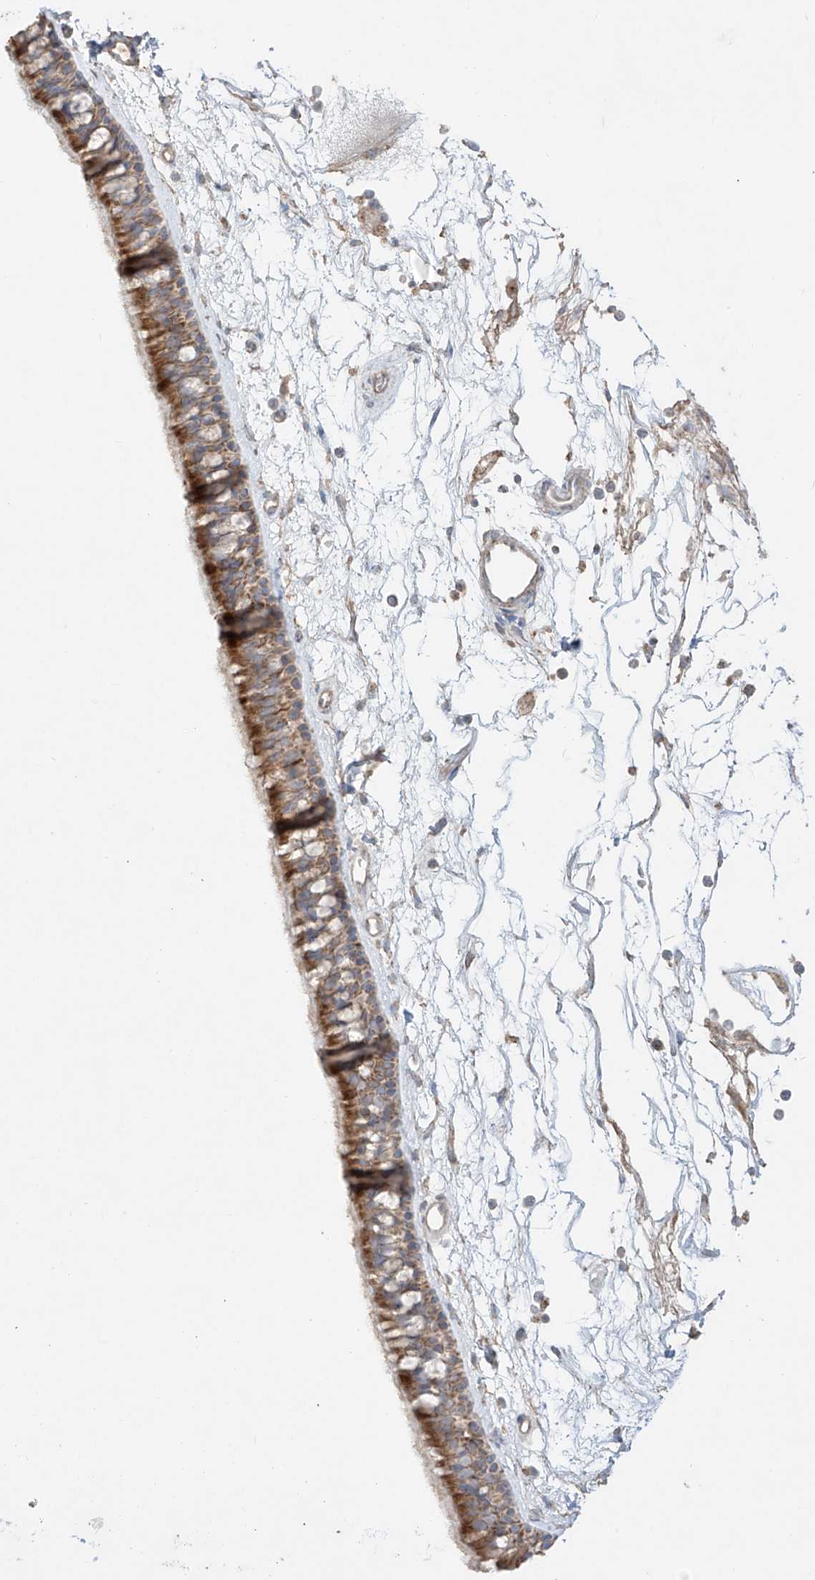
{"staining": {"intensity": "moderate", "quantity": ">75%", "location": "cytoplasmic/membranous"}, "tissue": "nasopharynx", "cell_type": "Respiratory epithelial cells", "image_type": "normal", "snomed": [{"axis": "morphology", "description": "Normal tissue, NOS"}, {"axis": "topography", "description": "Nasopharynx"}], "caption": "Immunohistochemistry histopathology image of normal human nasopharynx stained for a protein (brown), which shows medium levels of moderate cytoplasmic/membranous expression in about >75% of respiratory epithelial cells.", "gene": "COLGALT2", "patient": {"sex": "male", "age": 64}}